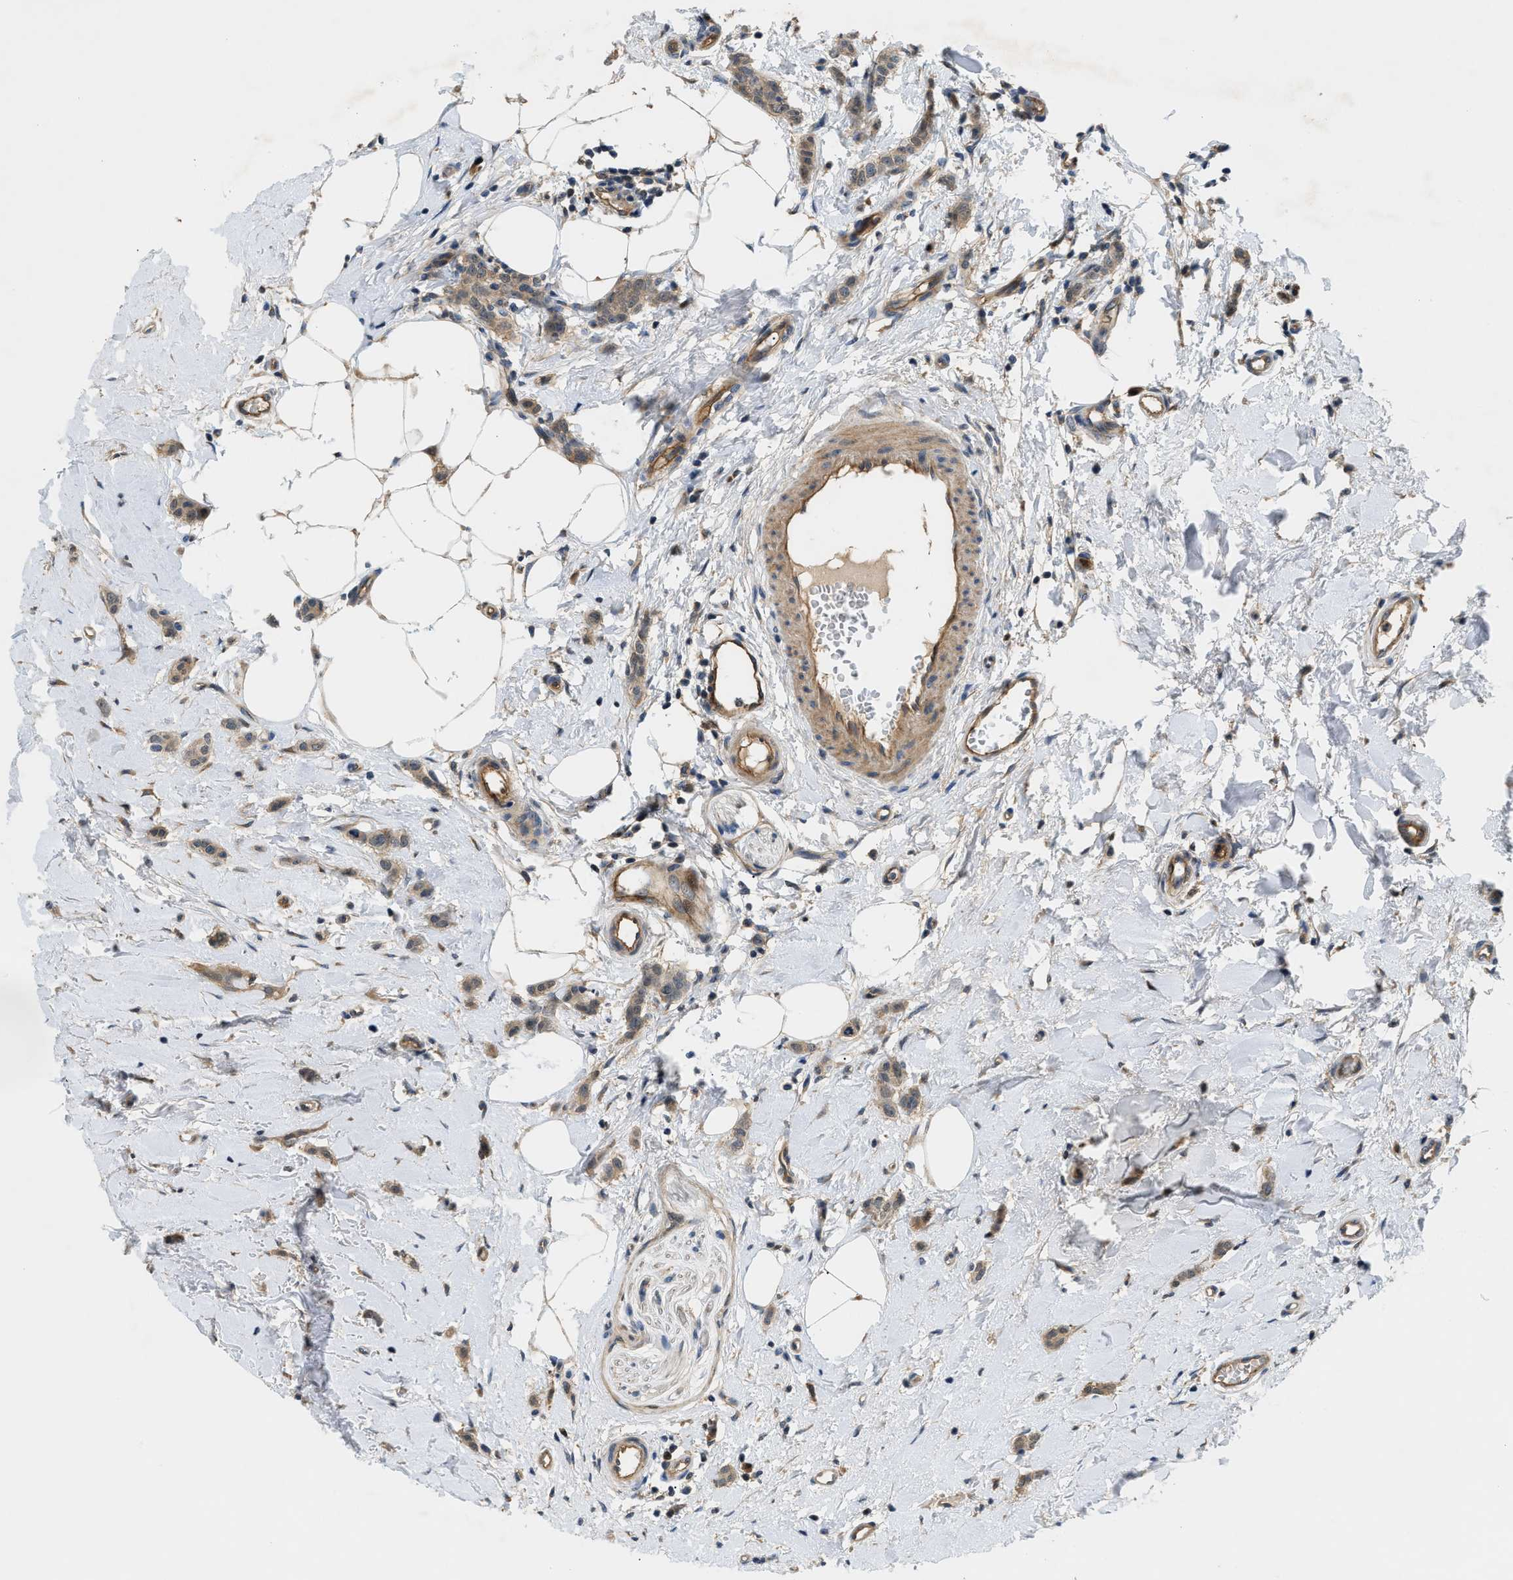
{"staining": {"intensity": "weak", "quantity": ">75%", "location": "cytoplasmic/membranous"}, "tissue": "breast cancer", "cell_type": "Tumor cells", "image_type": "cancer", "snomed": [{"axis": "morphology", "description": "Lobular carcinoma"}, {"axis": "topography", "description": "Skin"}, {"axis": "topography", "description": "Breast"}], "caption": "Protein expression by immunohistochemistry (IHC) reveals weak cytoplasmic/membranous positivity in approximately >75% of tumor cells in breast lobular carcinoma.", "gene": "TRAK2", "patient": {"sex": "female", "age": 46}}